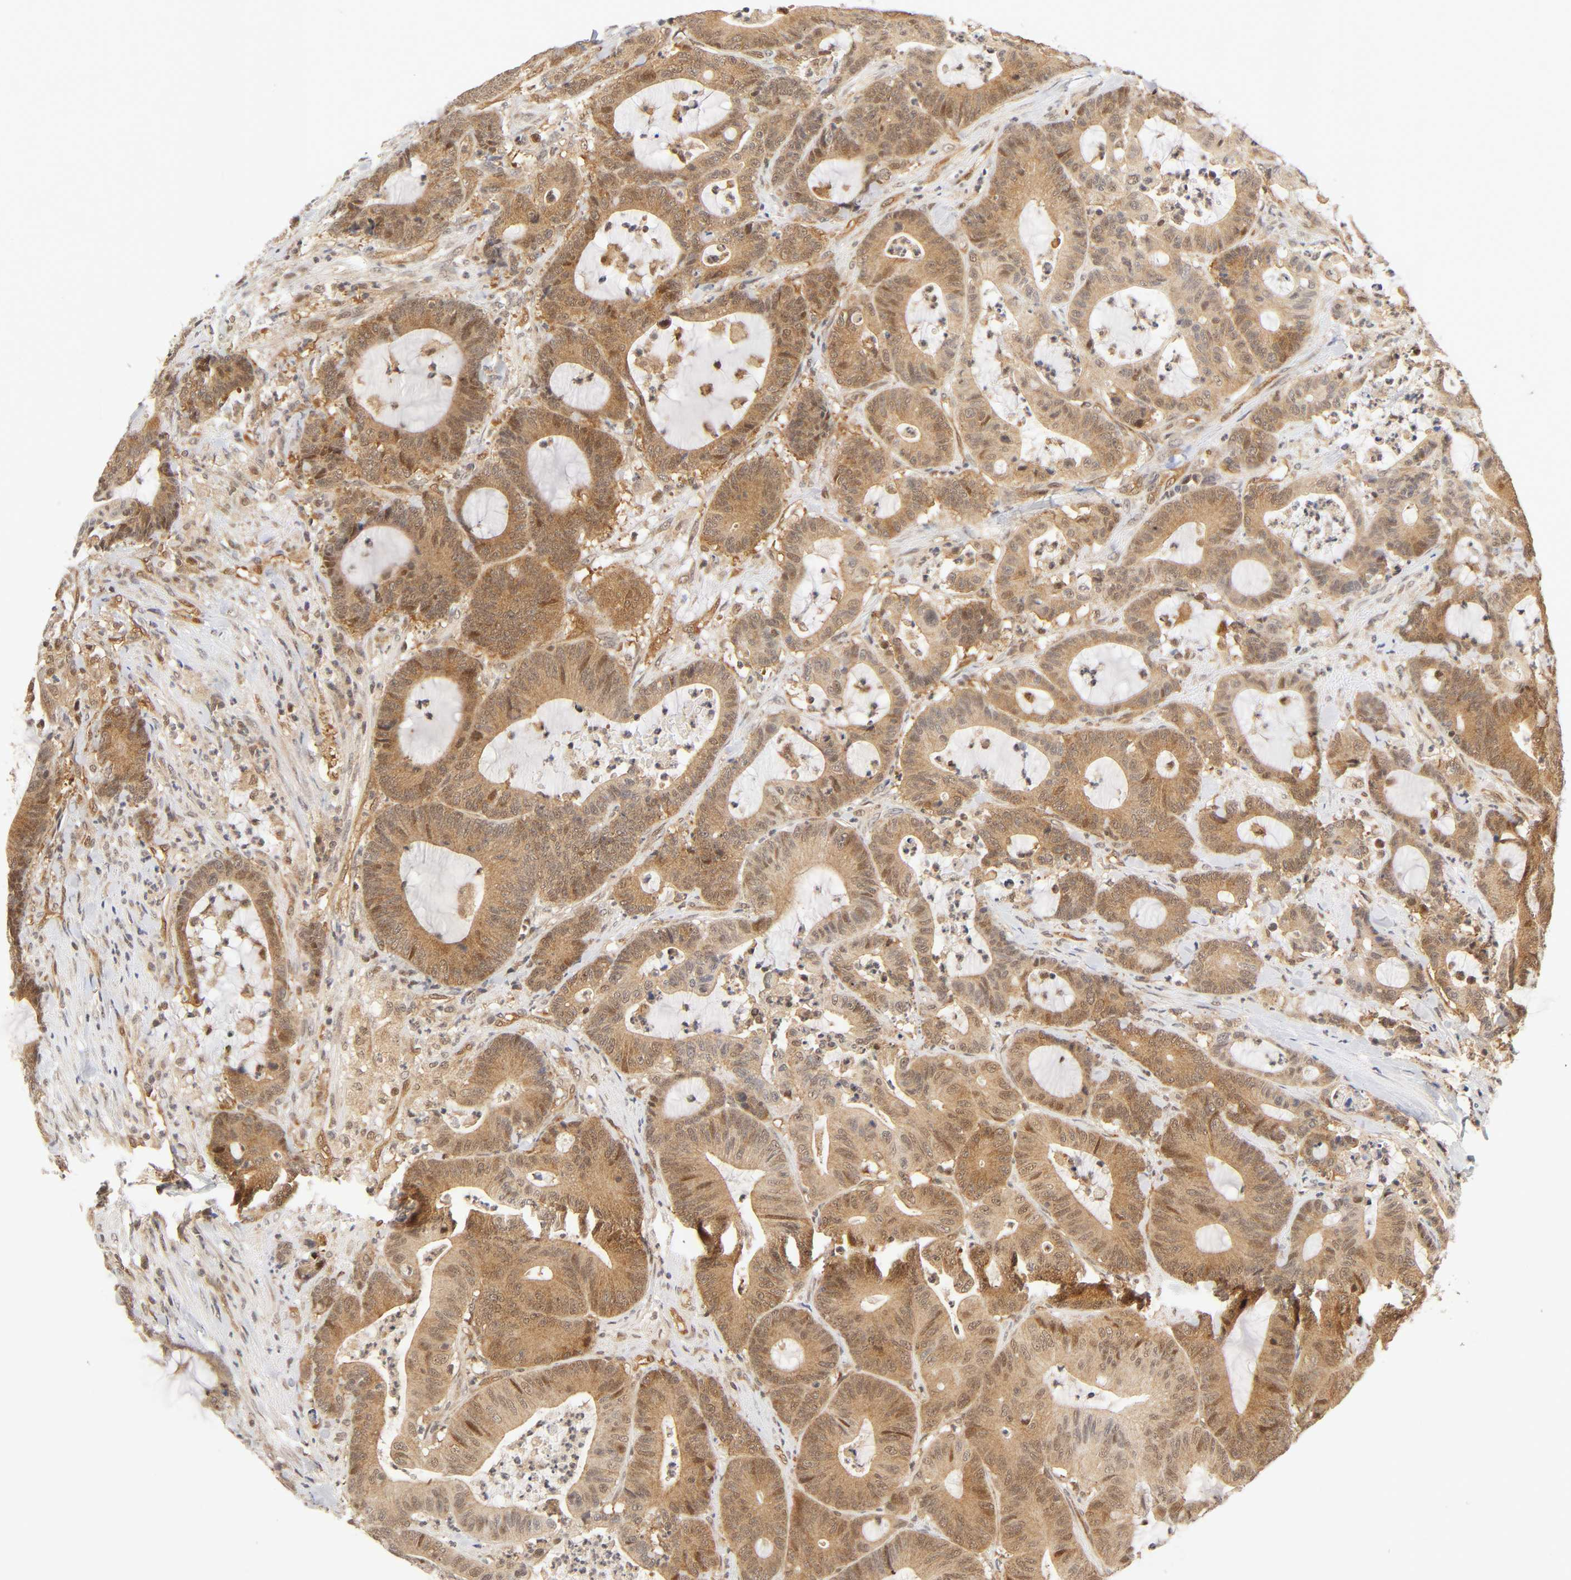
{"staining": {"intensity": "moderate", "quantity": ">75%", "location": "cytoplasmic/membranous,nuclear"}, "tissue": "colorectal cancer", "cell_type": "Tumor cells", "image_type": "cancer", "snomed": [{"axis": "morphology", "description": "Adenocarcinoma, NOS"}, {"axis": "topography", "description": "Colon"}], "caption": "DAB immunohistochemical staining of adenocarcinoma (colorectal) reveals moderate cytoplasmic/membranous and nuclear protein positivity in about >75% of tumor cells. (Stains: DAB in brown, nuclei in blue, Microscopy: brightfield microscopy at high magnification).", "gene": "CDC37", "patient": {"sex": "female", "age": 84}}